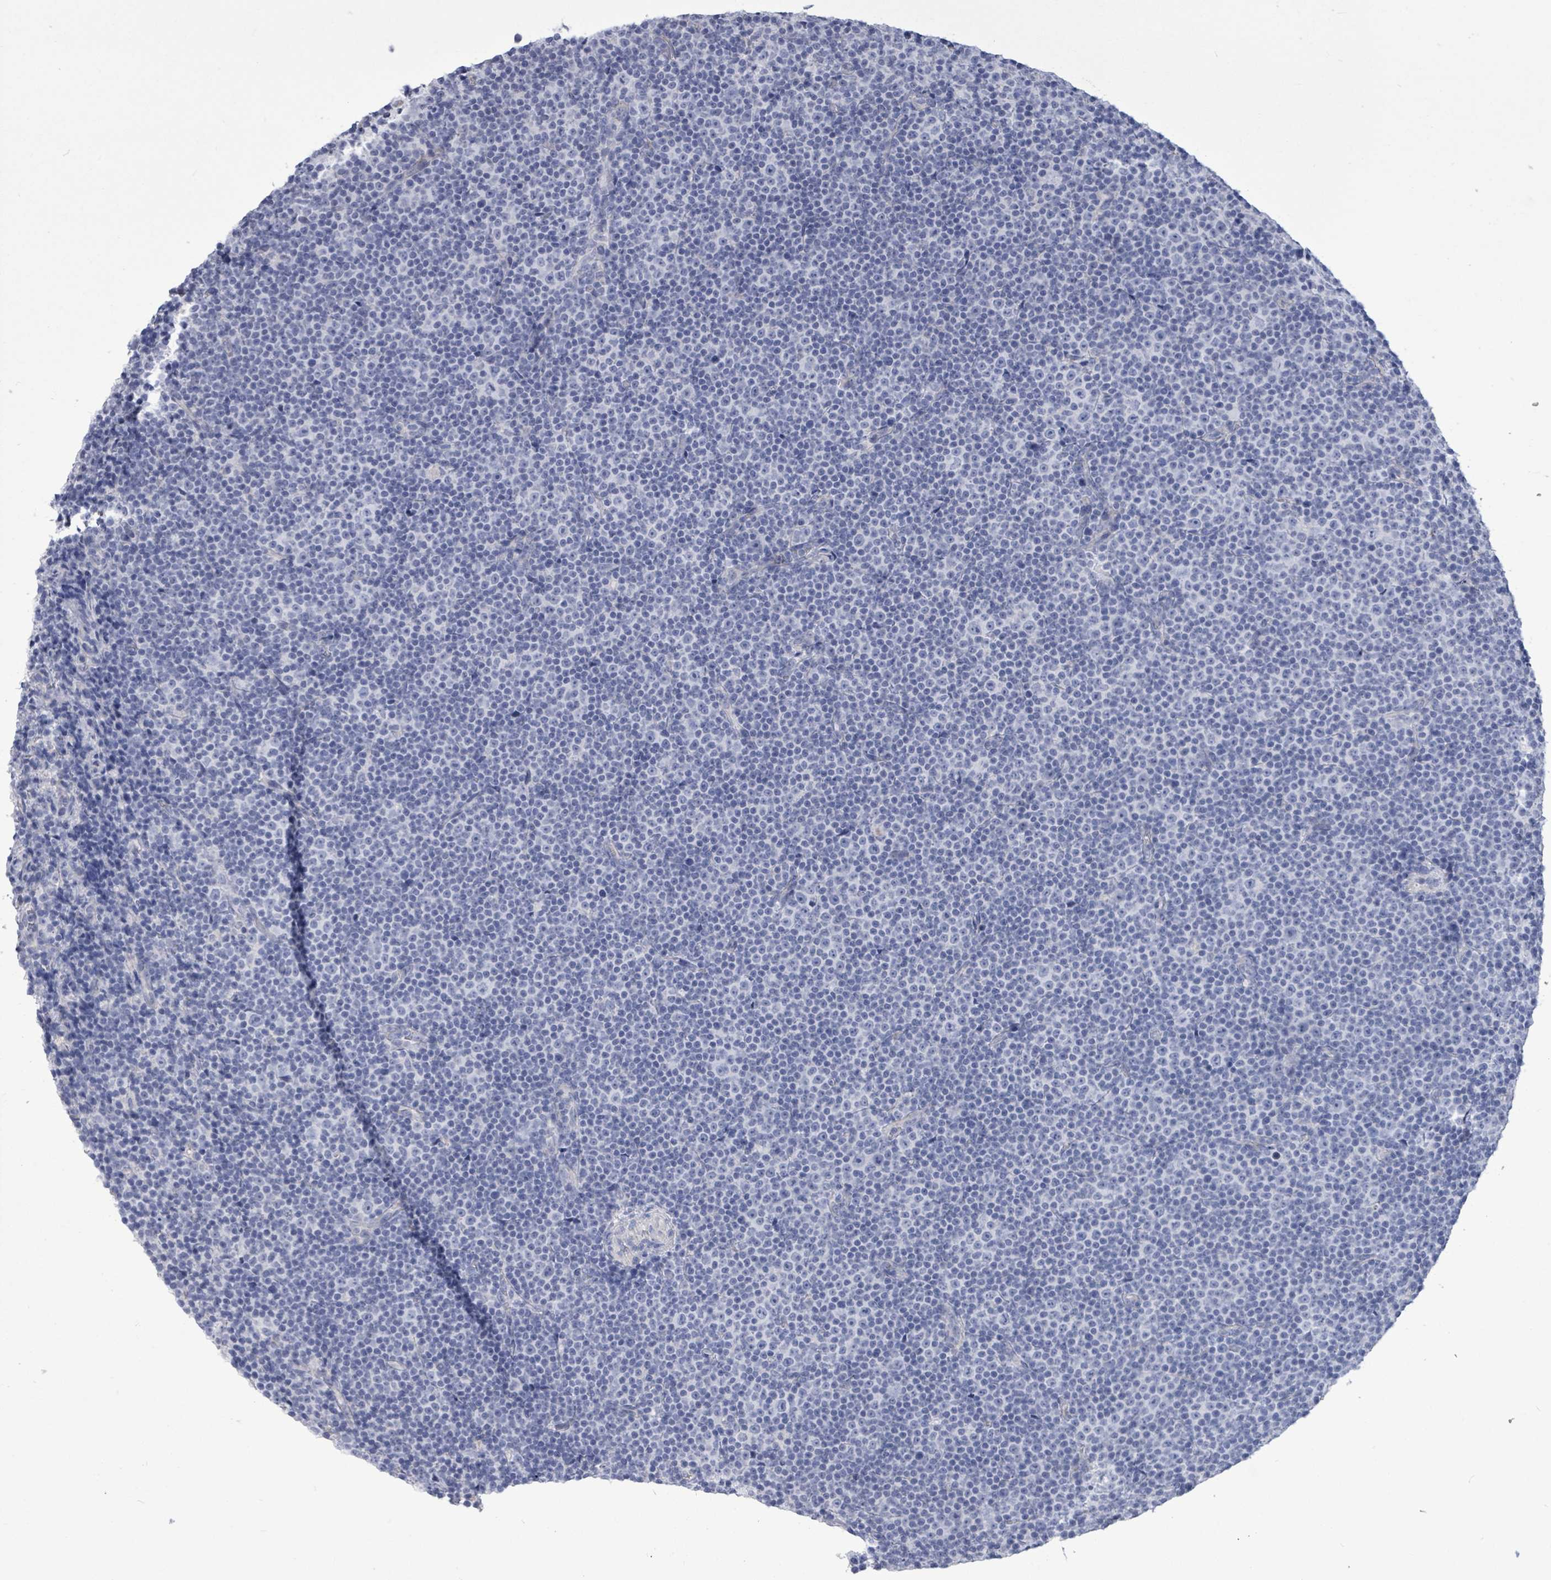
{"staining": {"intensity": "negative", "quantity": "none", "location": "none"}, "tissue": "lymphoma", "cell_type": "Tumor cells", "image_type": "cancer", "snomed": [{"axis": "morphology", "description": "Malignant lymphoma, non-Hodgkin's type, Low grade"}, {"axis": "topography", "description": "Lymph node"}], "caption": "This is an immunohistochemistry micrograph of human lymphoma. There is no expression in tumor cells.", "gene": "CT45A5", "patient": {"sex": "female", "age": 67}}